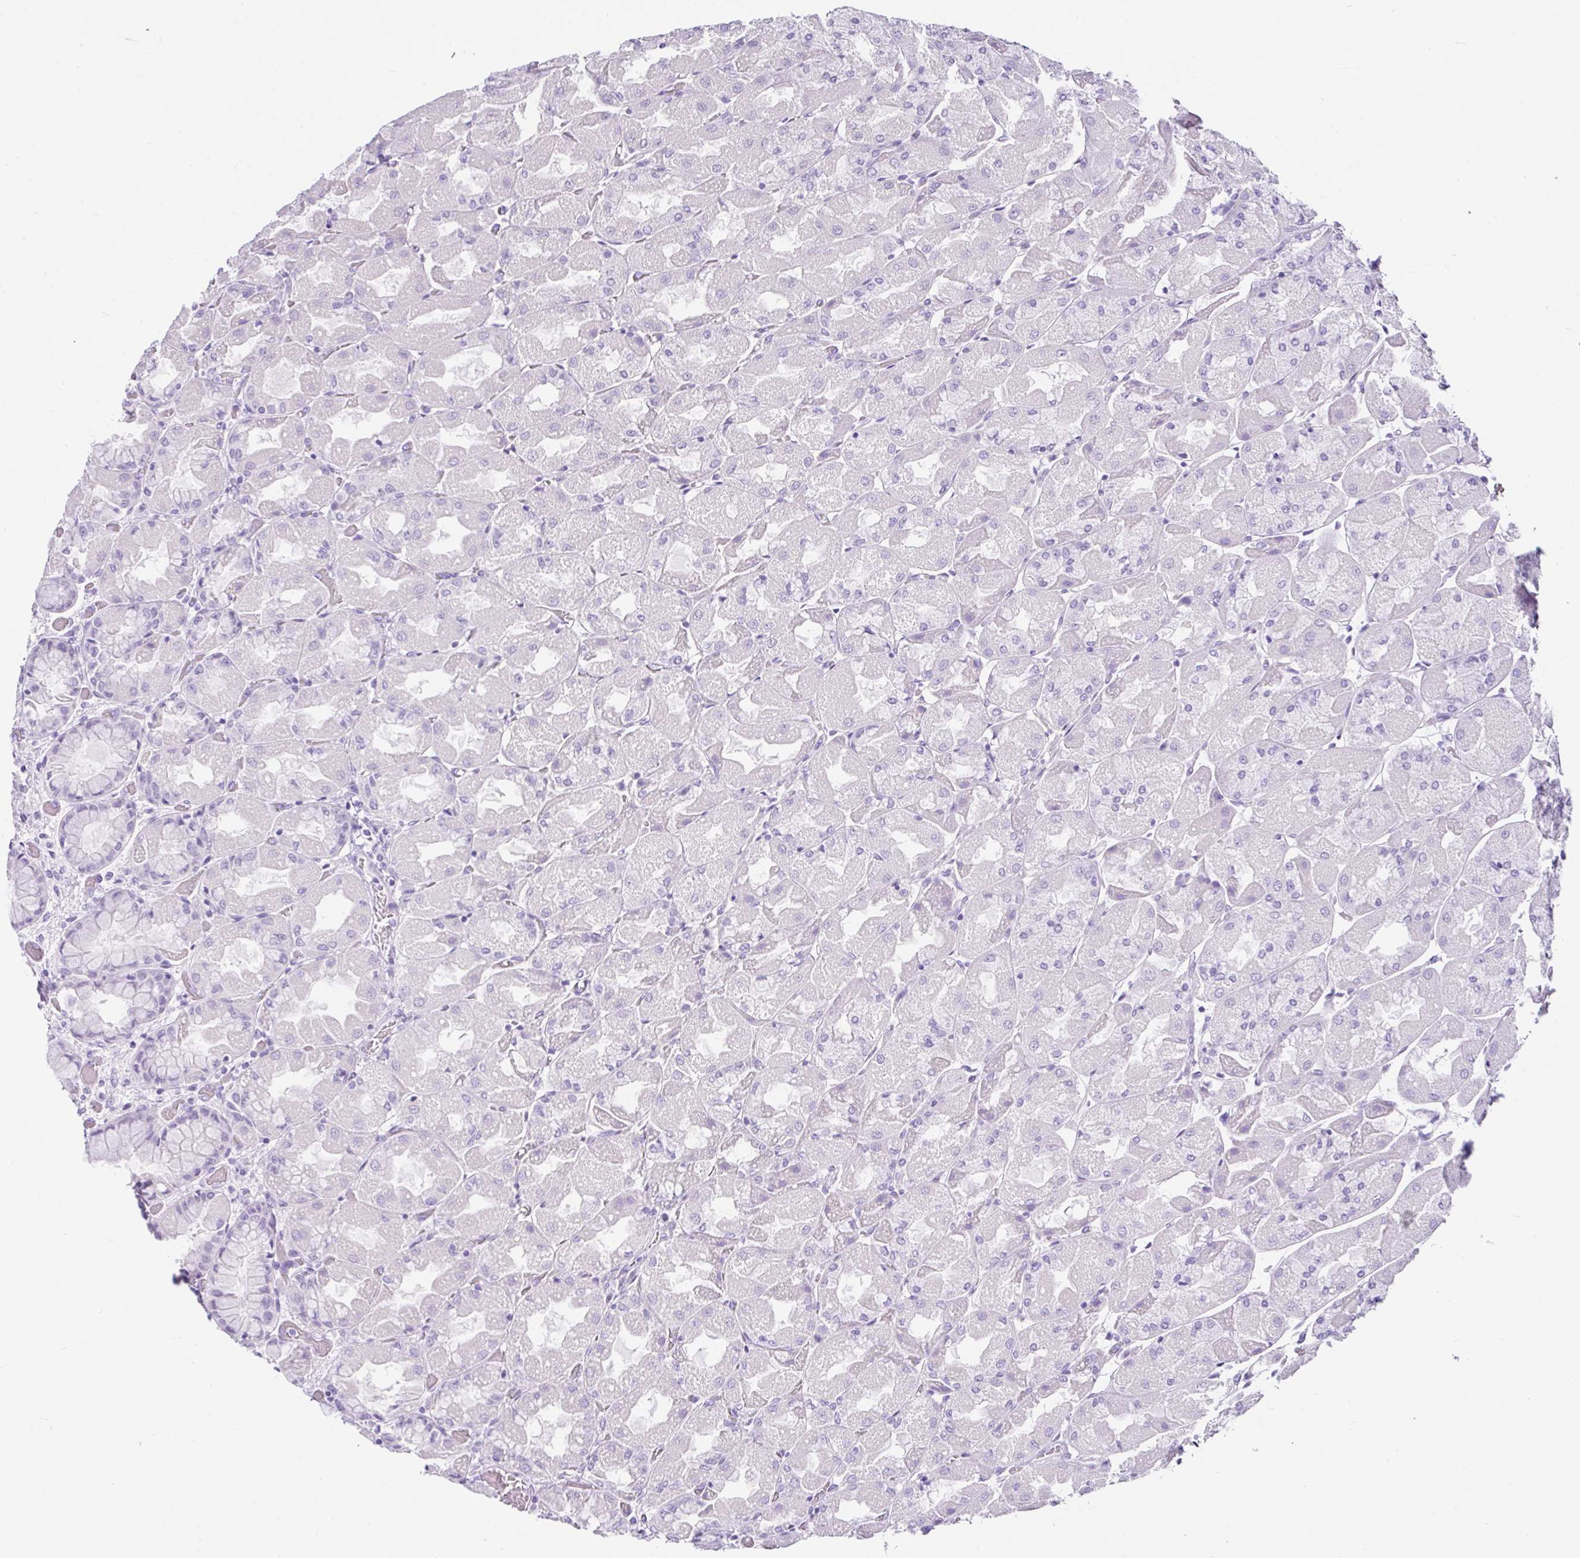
{"staining": {"intensity": "negative", "quantity": "none", "location": "none"}, "tissue": "stomach", "cell_type": "Glandular cells", "image_type": "normal", "snomed": [{"axis": "morphology", "description": "Normal tissue, NOS"}, {"axis": "topography", "description": "Stomach"}], "caption": "Immunohistochemistry (IHC) image of benign stomach: human stomach stained with DAB reveals no significant protein expression in glandular cells. Brightfield microscopy of immunohistochemistry stained with DAB (3,3'-diaminobenzidine) (brown) and hematoxylin (blue), captured at high magnification.", "gene": "SERPINB3", "patient": {"sex": "female", "age": 61}}